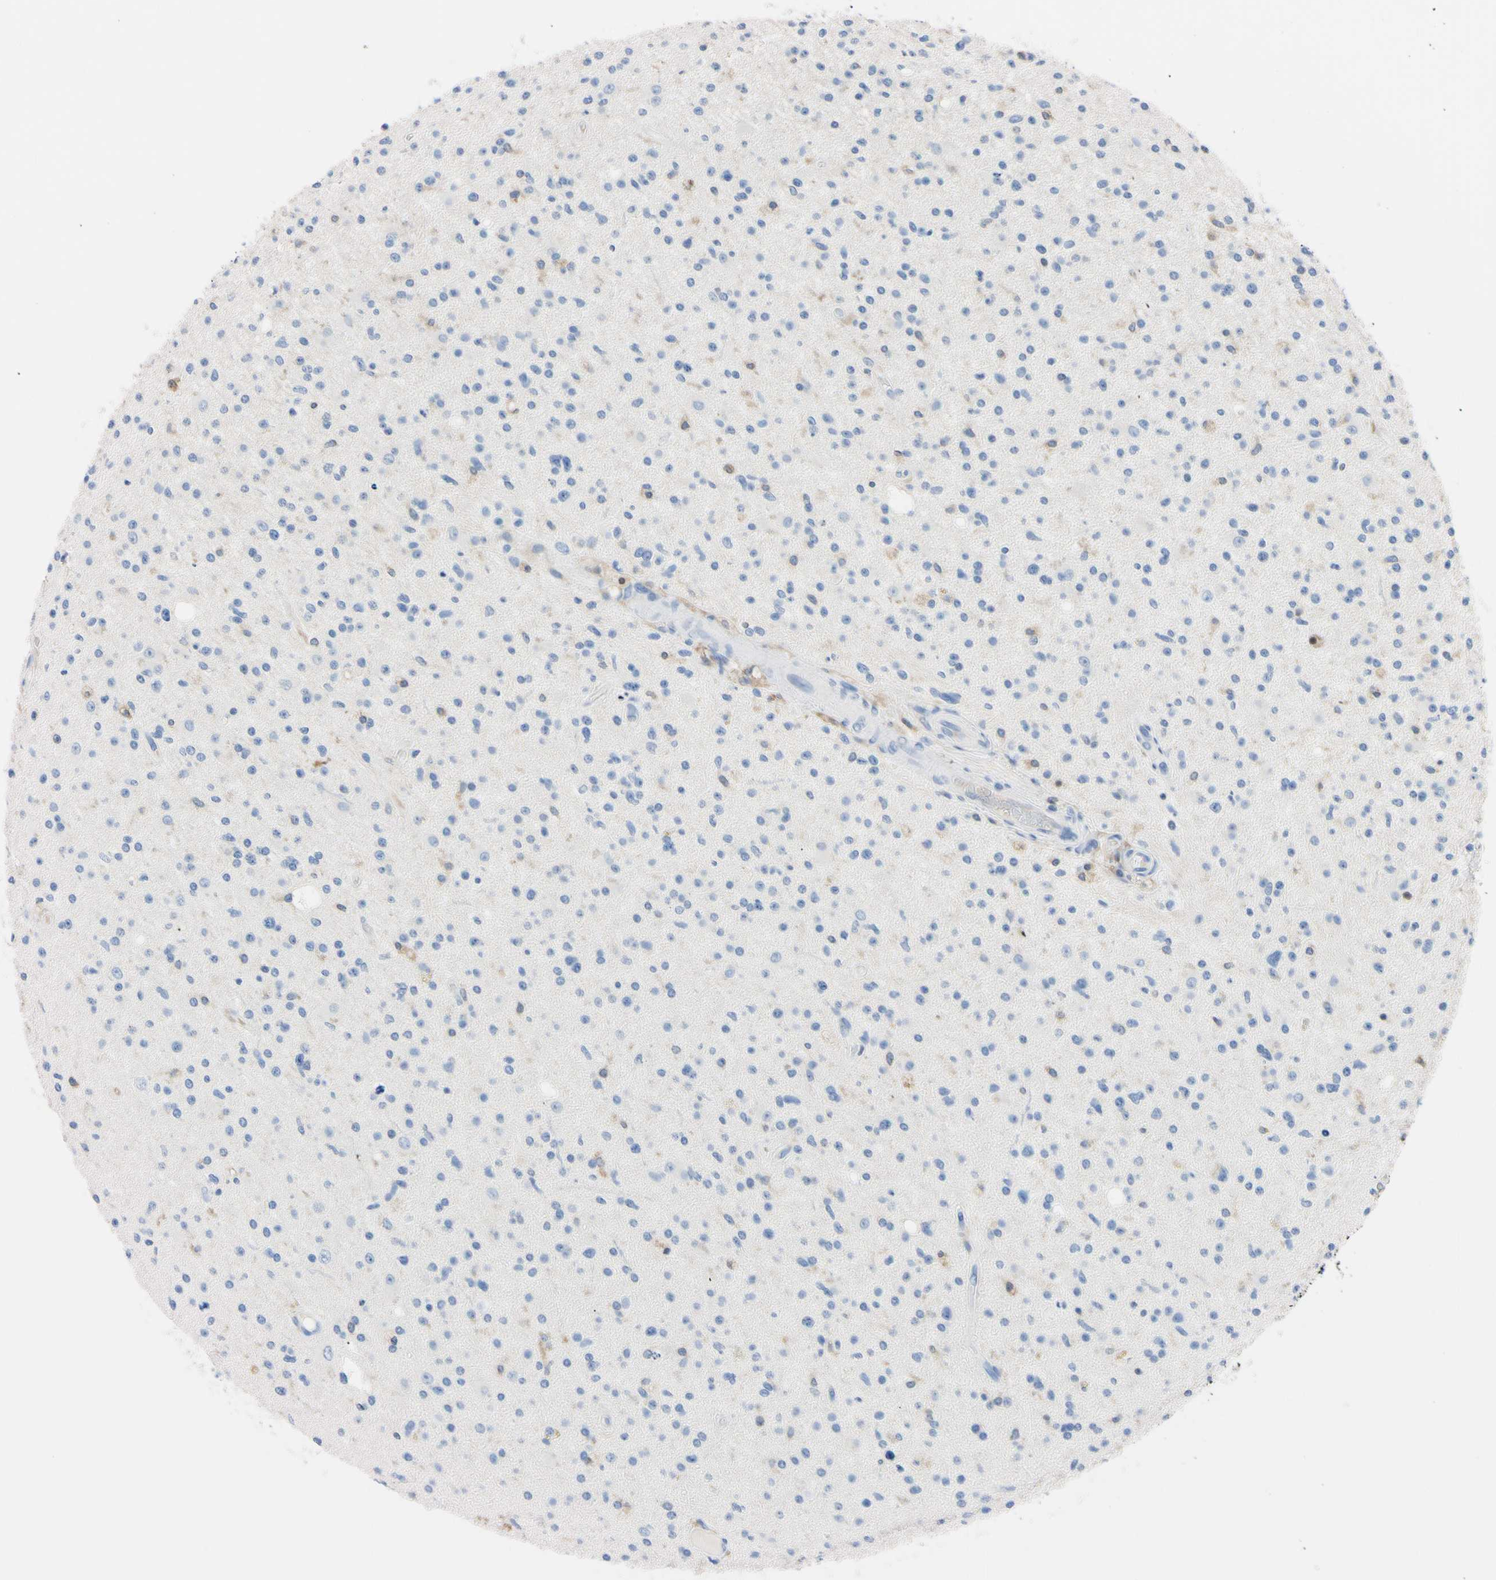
{"staining": {"intensity": "negative", "quantity": "none", "location": "none"}, "tissue": "glioma", "cell_type": "Tumor cells", "image_type": "cancer", "snomed": [{"axis": "morphology", "description": "Glioma, malignant, High grade"}, {"axis": "topography", "description": "Brain"}], "caption": "IHC of malignant glioma (high-grade) reveals no expression in tumor cells. The staining is performed using DAB (3,3'-diaminobenzidine) brown chromogen with nuclei counter-stained in using hematoxylin.", "gene": "NCF4", "patient": {"sex": "male", "age": 33}}